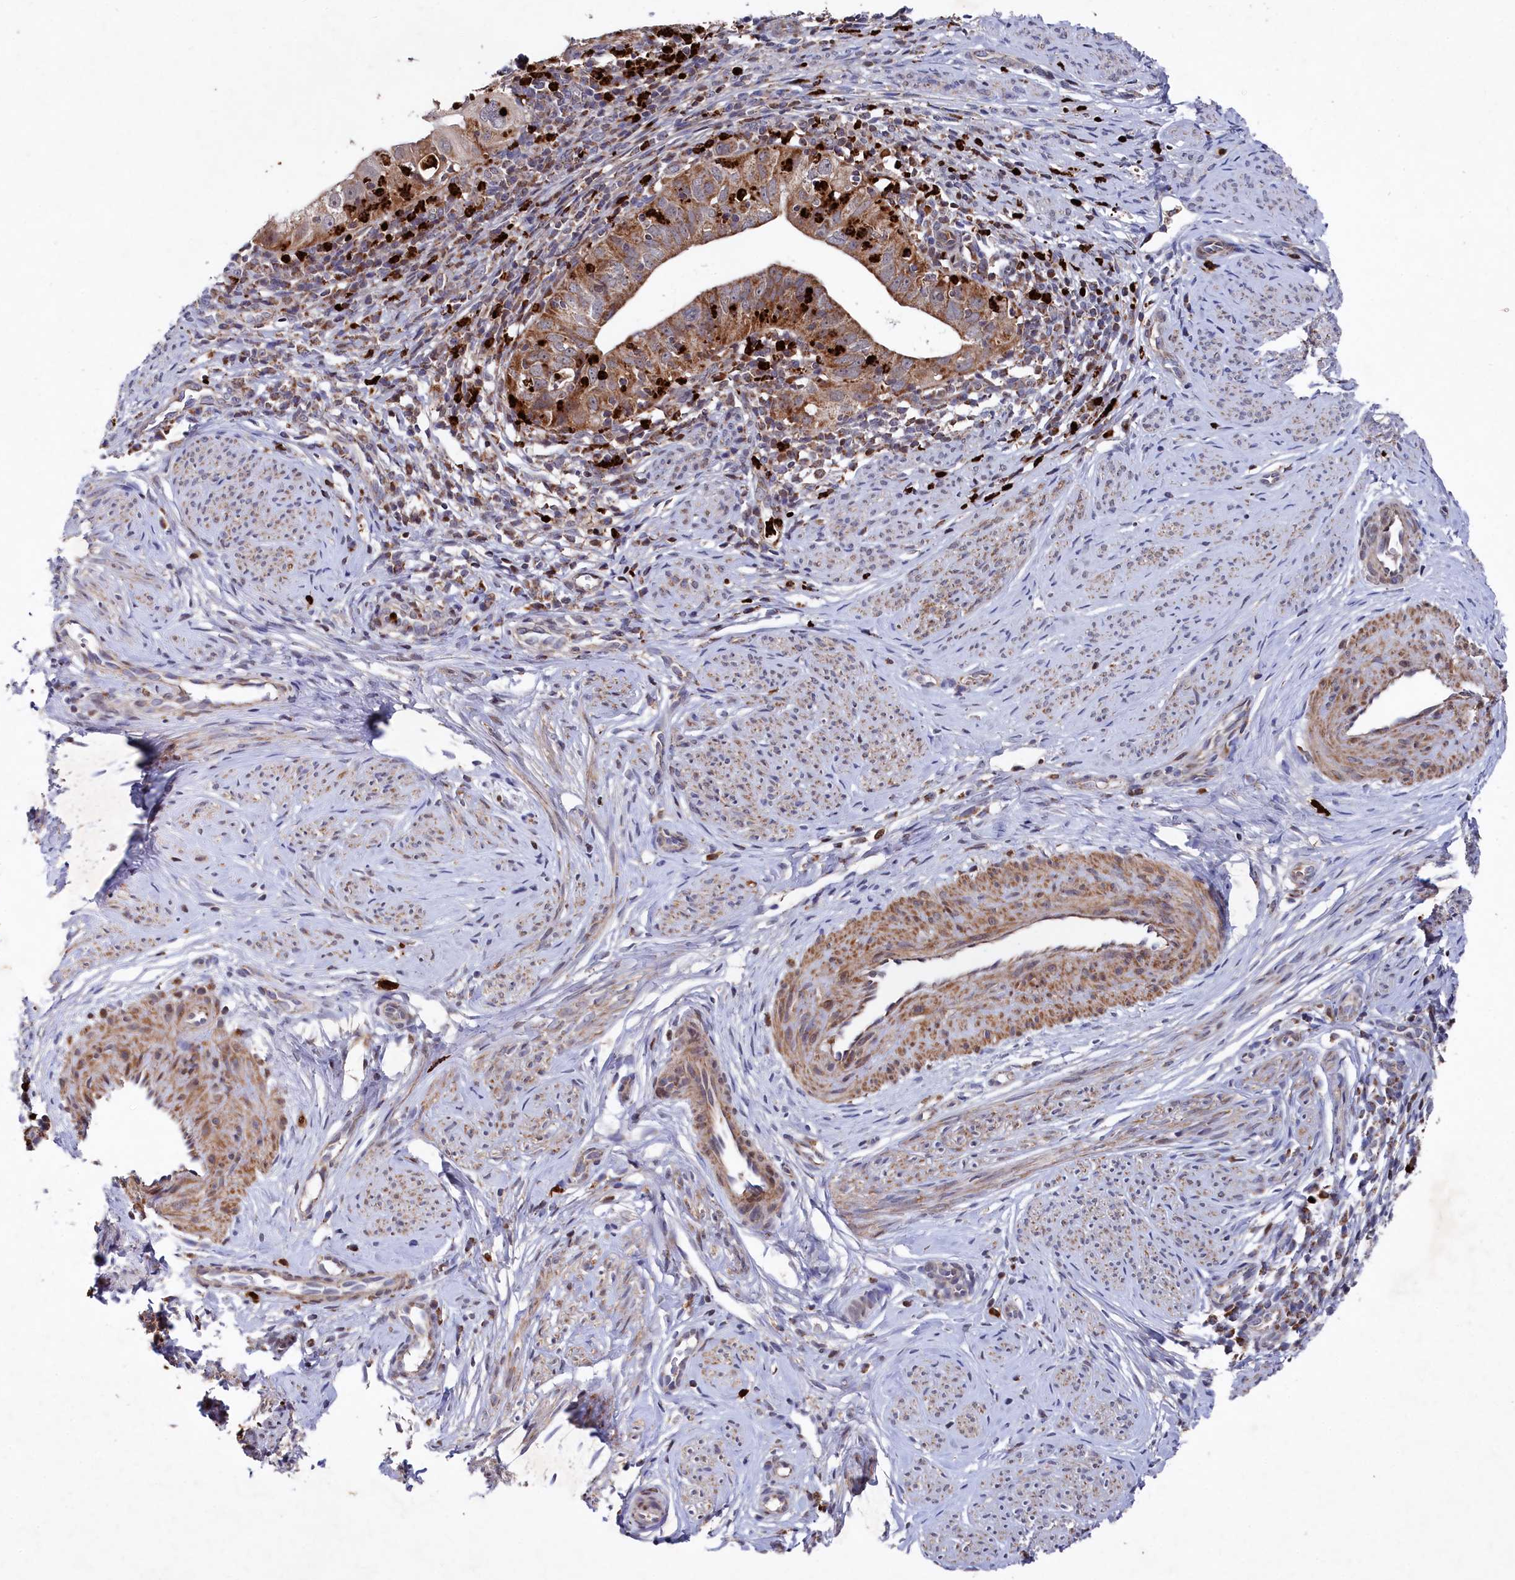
{"staining": {"intensity": "strong", "quantity": ">75%", "location": "cytoplasmic/membranous"}, "tissue": "cervical cancer", "cell_type": "Tumor cells", "image_type": "cancer", "snomed": [{"axis": "morphology", "description": "Adenocarcinoma, NOS"}, {"axis": "topography", "description": "Cervix"}], "caption": "Immunohistochemistry of human cervical adenocarcinoma demonstrates high levels of strong cytoplasmic/membranous positivity in about >75% of tumor cells. (DAB IHC, brown staining for protein, blue staining for nuclei).", "gene": "CHCHD1", "patient": {"sex": "female", "age": 36}}